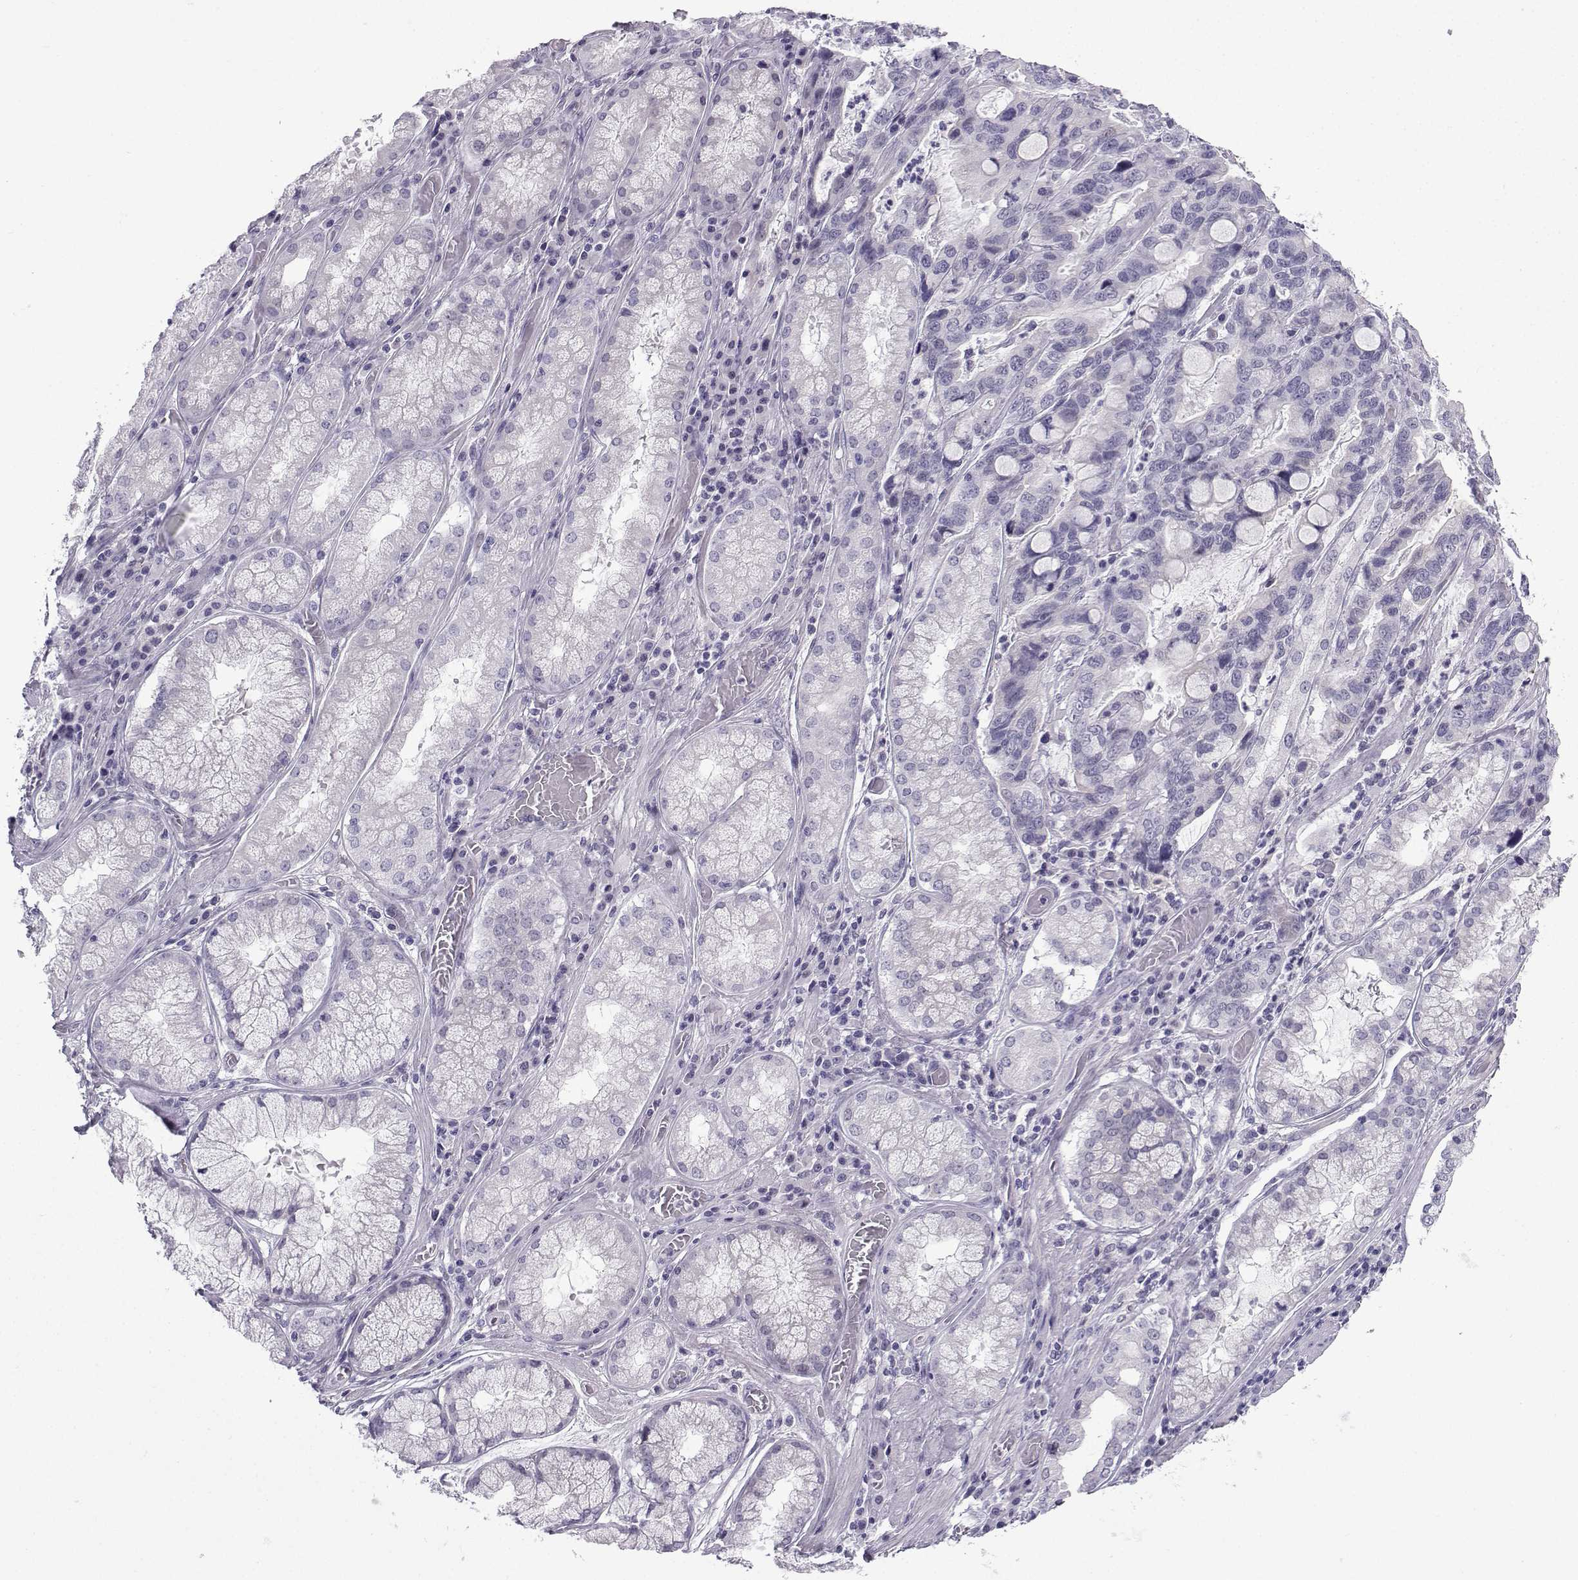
{"staining": {"intensity": "negative", "quantity": "none", "location": "none"}, "tissue": "stomach cancer", "cell_type": "Tumor cells", "image_type": "cancer", "snomed": [{"axis": "morphology", "description": "Adenocarcinoma, NOS"}, {"axis": "topography", "description": "Stomach, lower"}], "caption": "High magnification brightfield microscopy of stomach adenocarcinoma stained with DAB (brown) and counterstained with hematoxylin (blue): tumor cells show no significant positivity. (Brightfield microscopy of DAB immunohistochemistry (IHC) at high magnification).", "gene": "CFAP53", "patient": {"sex": "female", "age": 76}}